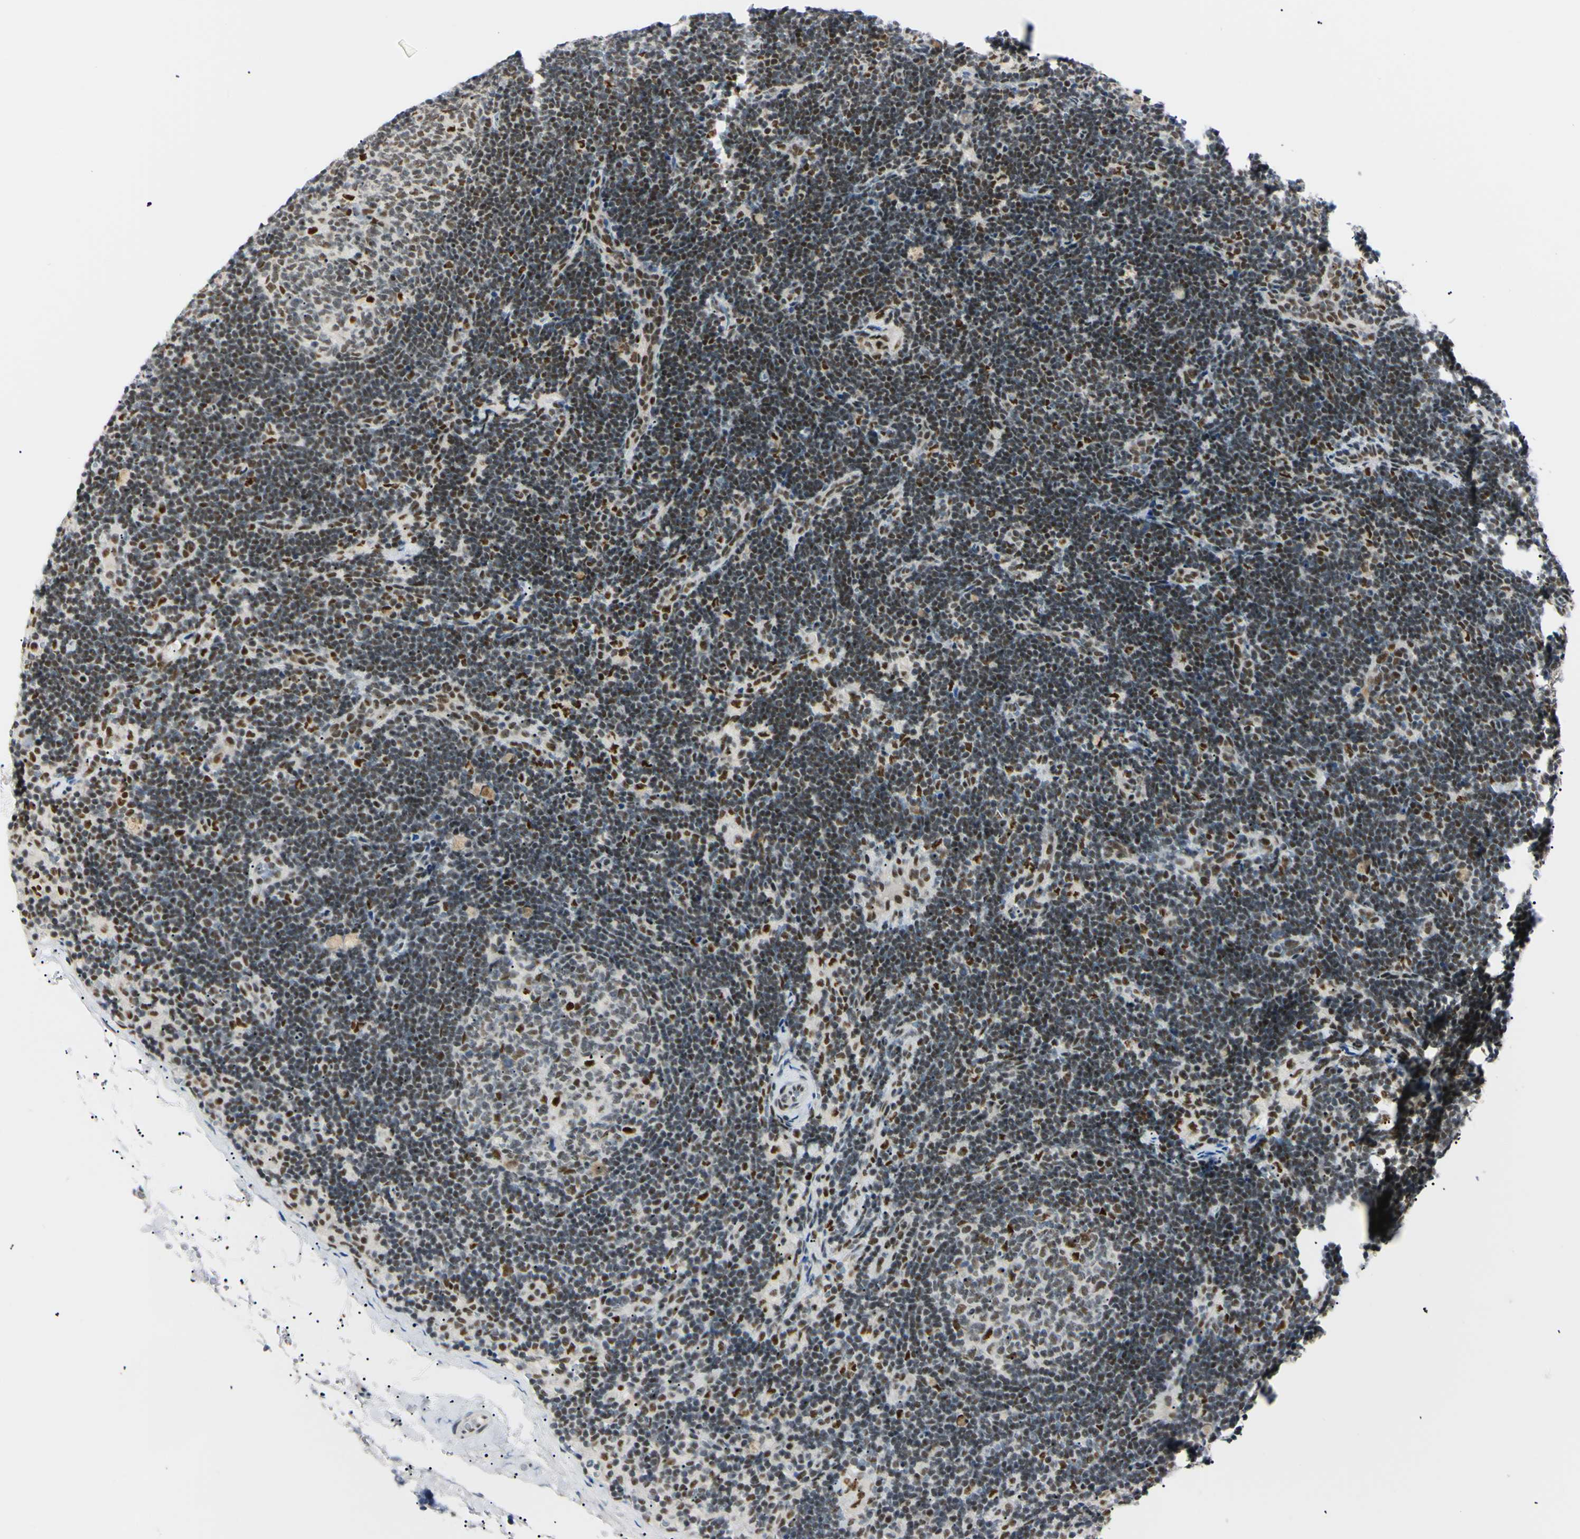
{"staining": {"intensity": "strong", "quantity": "<25%", "location": "nuclear"}, "tissue": "lymph node", "cell_type": "Germinal center cells", "image_type": "normal", "snomed": [{"axis": "morphology", "description": "Normal tissue, NOS"}, {"axis": "topography", "description": "Lymph node"}], "caption": "Strong nuclear expression for a protein is seen in about <25% of germinal center cells of benign lymph node using IHC.", "gene": "ZNF134", "patient": {"sex": "female", "age": 14}}